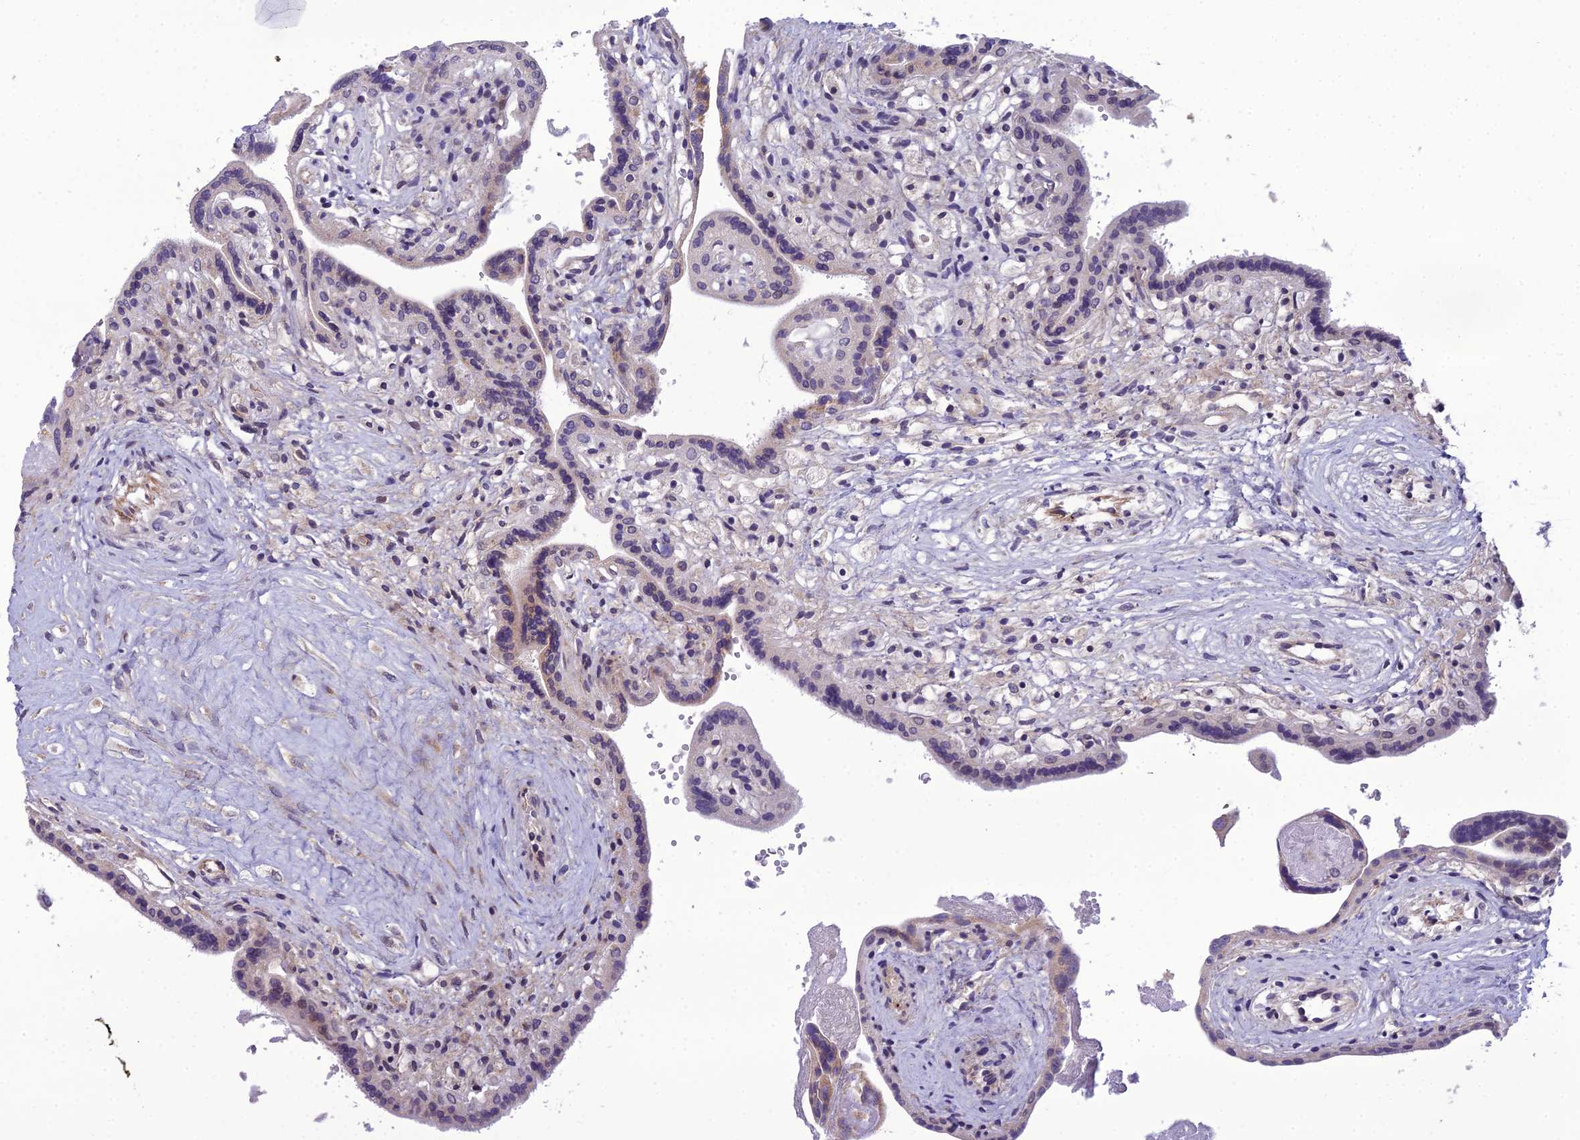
{"staining": {"intensity": "weak", "quantity": "25%-75%", "location": "cytoplasmic/membranous"}, "tissue": "placenta", "cell_type": "Trophoblastic cells", "image_type": "normal", "snomed": [{"axis": "morphology", "description": "Normal tissue, NOS"}, {"axis": "topography", "description": "Placenta"}], "caption": "Protein expression by immunohistochemistry (IHC) reveals weak cytoplasmic/membranous expression in about 25%-75% of trophoblastic cells in unremarkable placenta.", "gene": "NODAL", "patient": {"sex": "female", "age": 37}}